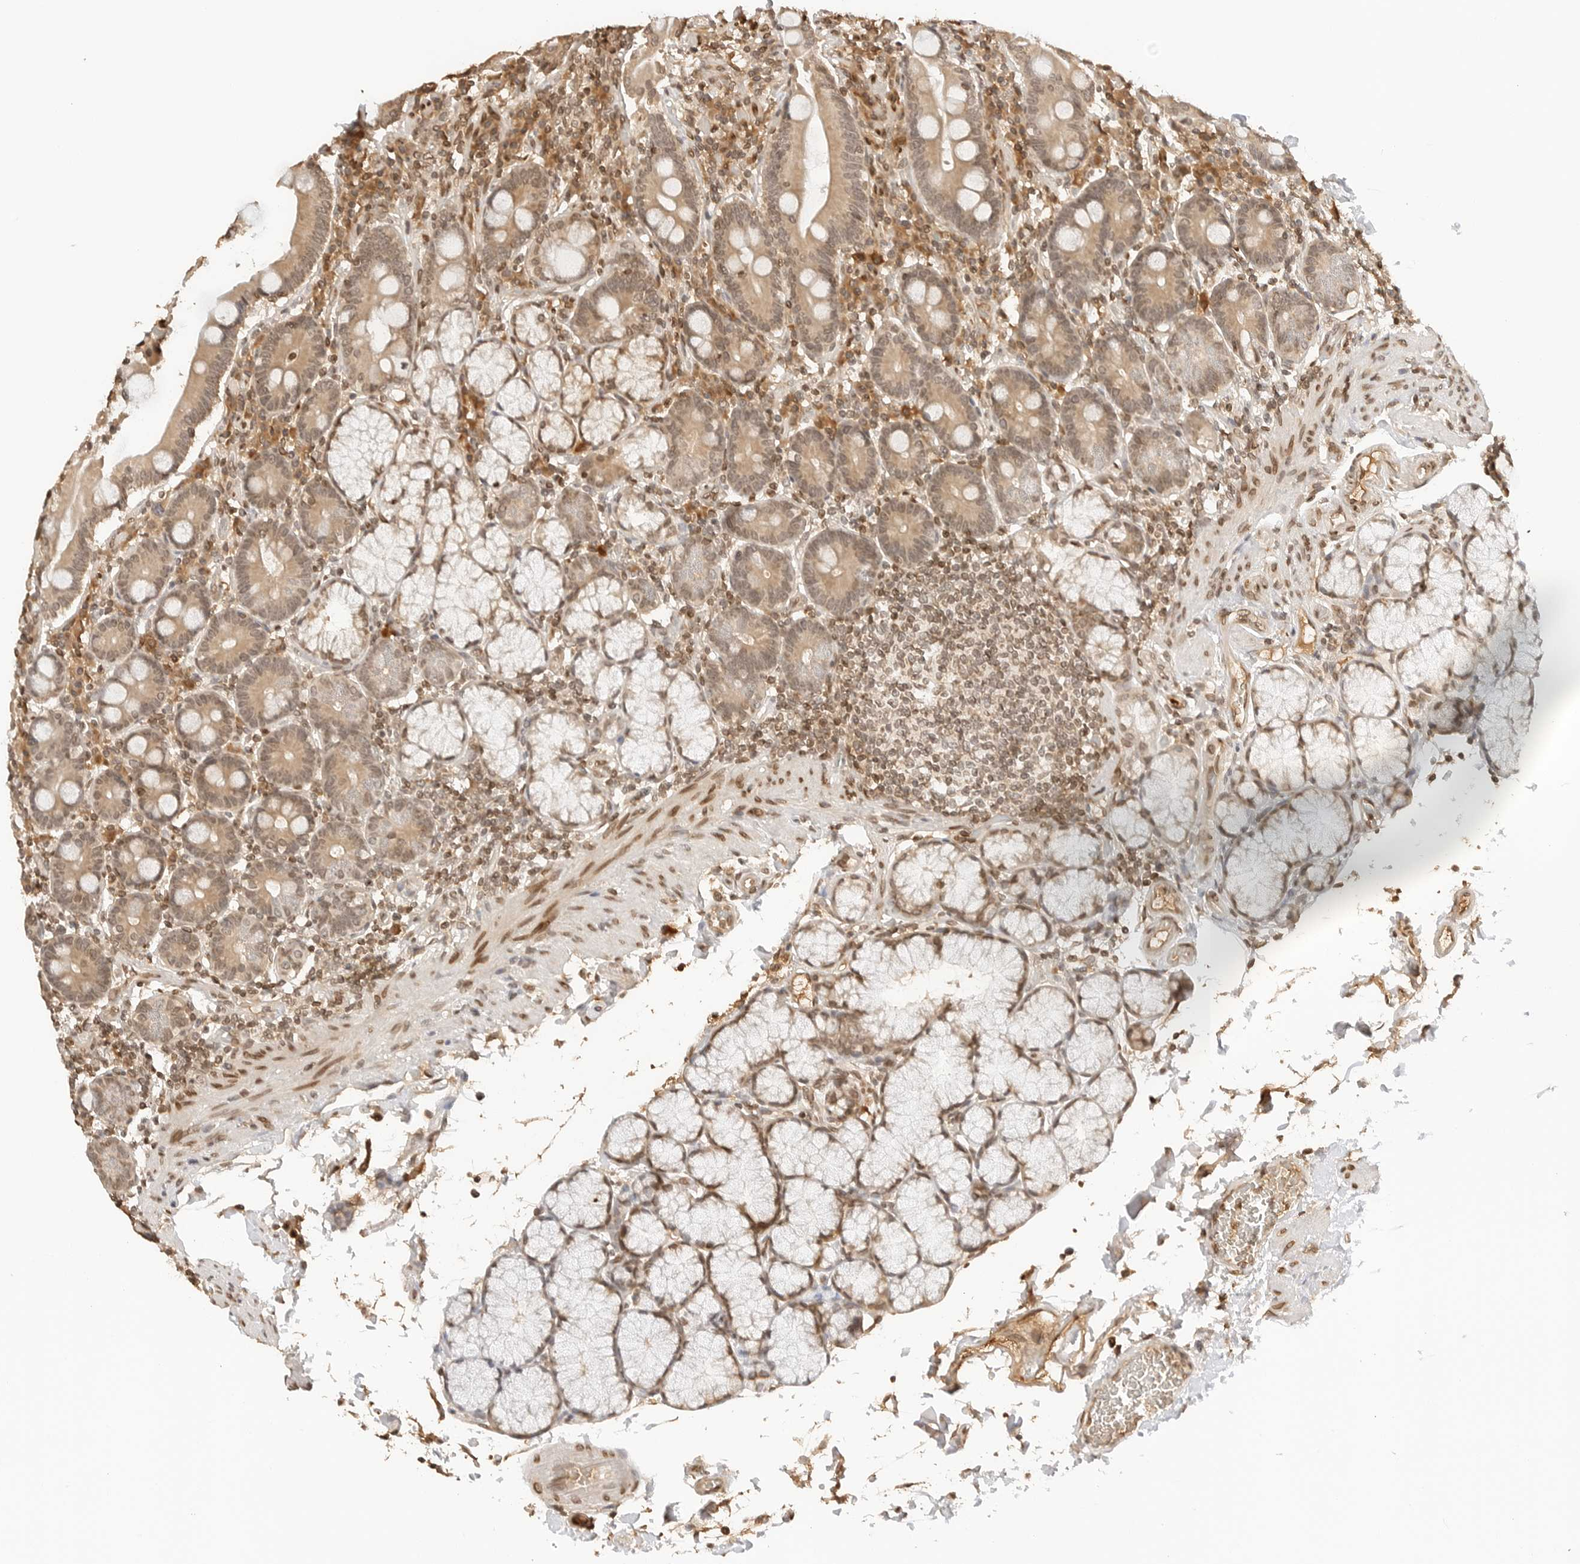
{"staining": {"intensity": "moderate", "quantity": ">75%", "location": "cytoplasmic/membranous,nuclear"}, "tissue": "duodenum", "cell_type": "Glandular cells", "image_type": "normal", "snomed": [{"axis": "morphology", "description": "Normal tissue, NOS"}, {"axis": "topography", "description": "Small intestine, NOS"}], "caption": "IHC (DAB (3,3'-diaminobenzidine)) staining of unremarkable duodenum exhibits moderate cytoplasmic/membranous,nuclear protein positivity in about >75% of glandular cells.", "gene": "POLH", "patient": {"sex": "female", "age": 71}}